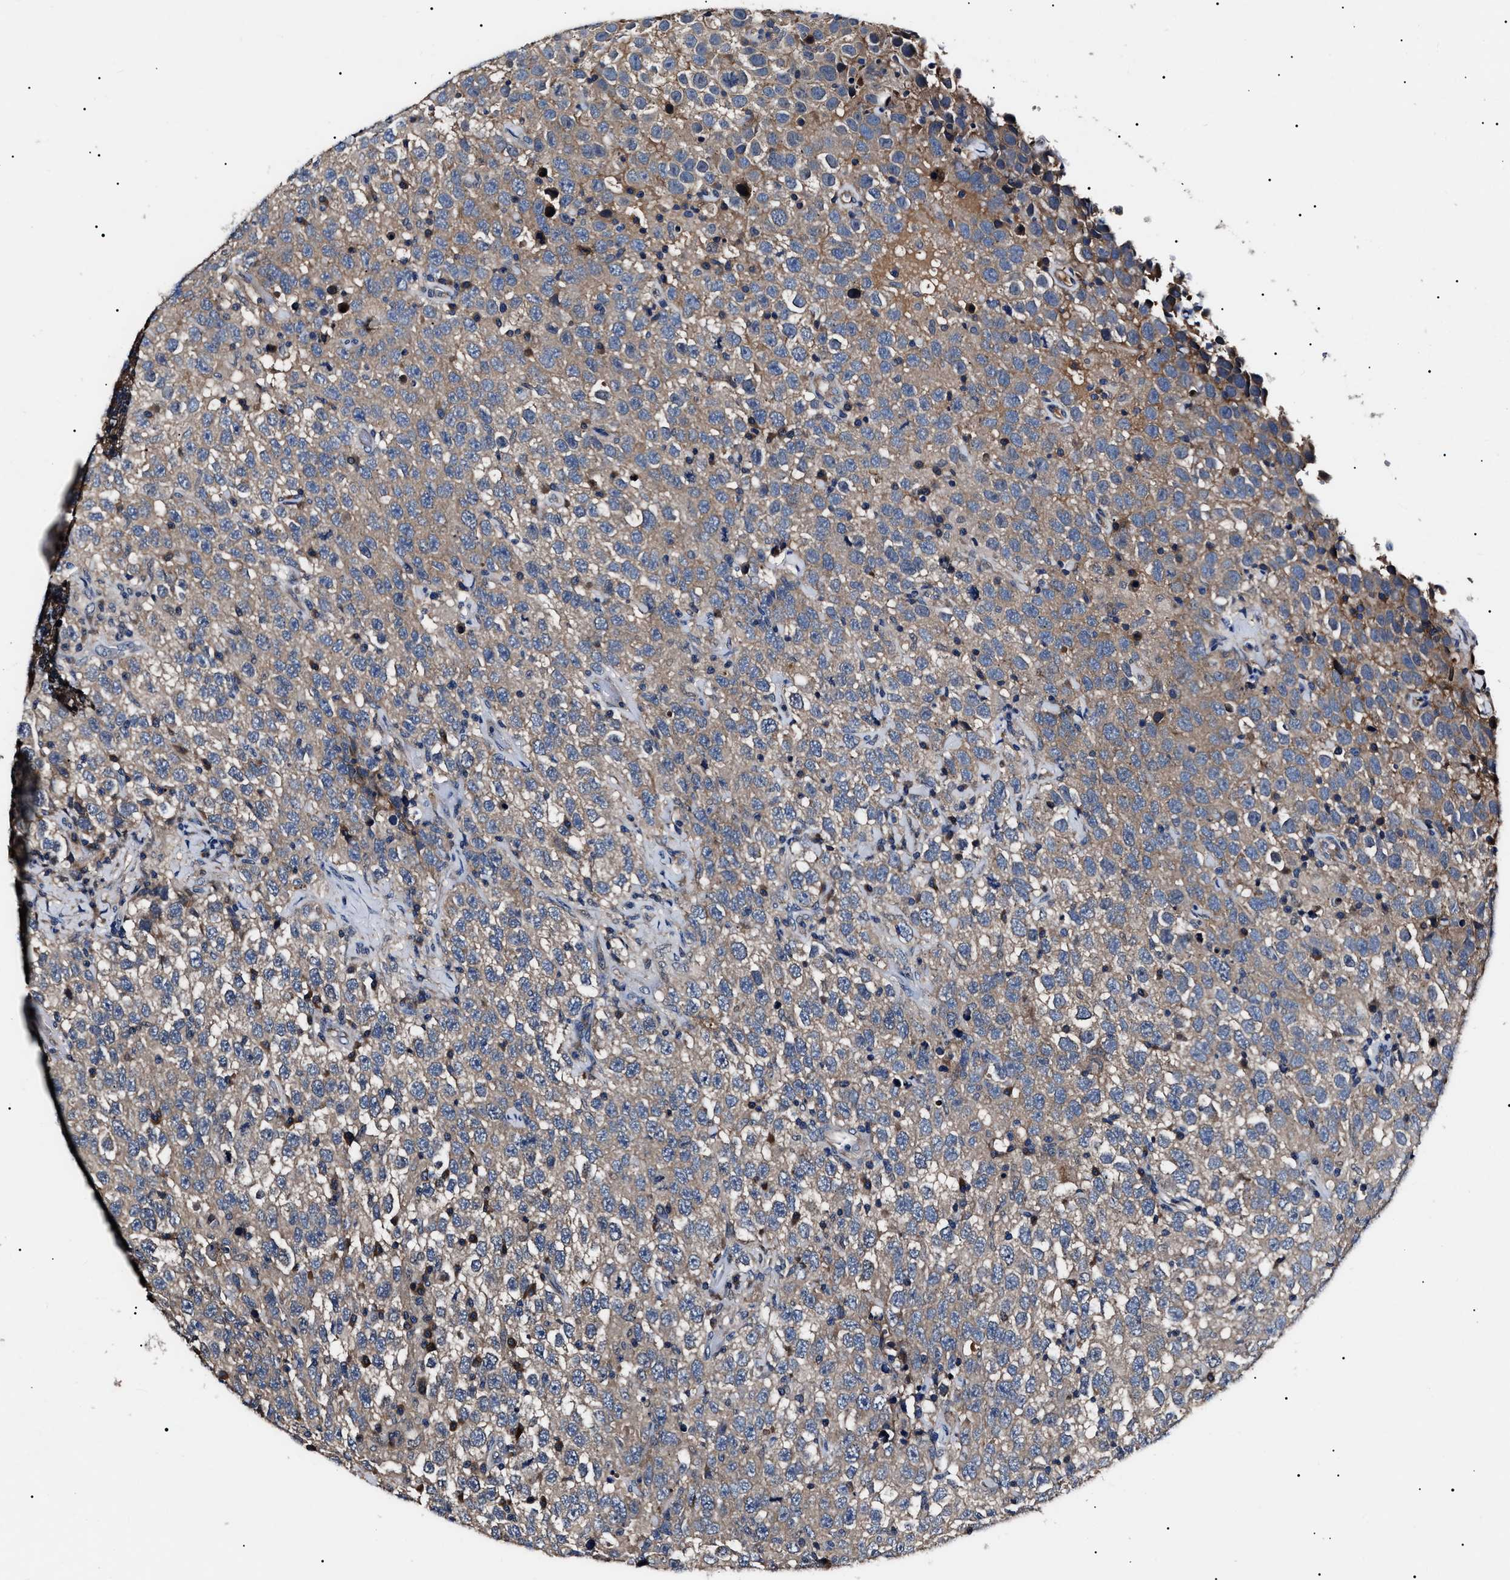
{"staining": {"intensity": "weak", "quantity": "25%-75%", "location": "cytoplasmic/membranous"}, "tissue": "testis cancer", "cell_type": "Tumor cells", "image_type": "cancer", "snomed": [{"axis": "morphology", "description": "Seminoma, NOS"}, {"axis": "topography", "description": "Testis"}], "caption": "Testis seminoma was stained to show a protein in brown. There is low levels of weak cytoplasmic/membranous staining in approximately 25%-75% of tumor cells.", "gene": "IFT81", "patient": {"sex": "male", "age": 41}}